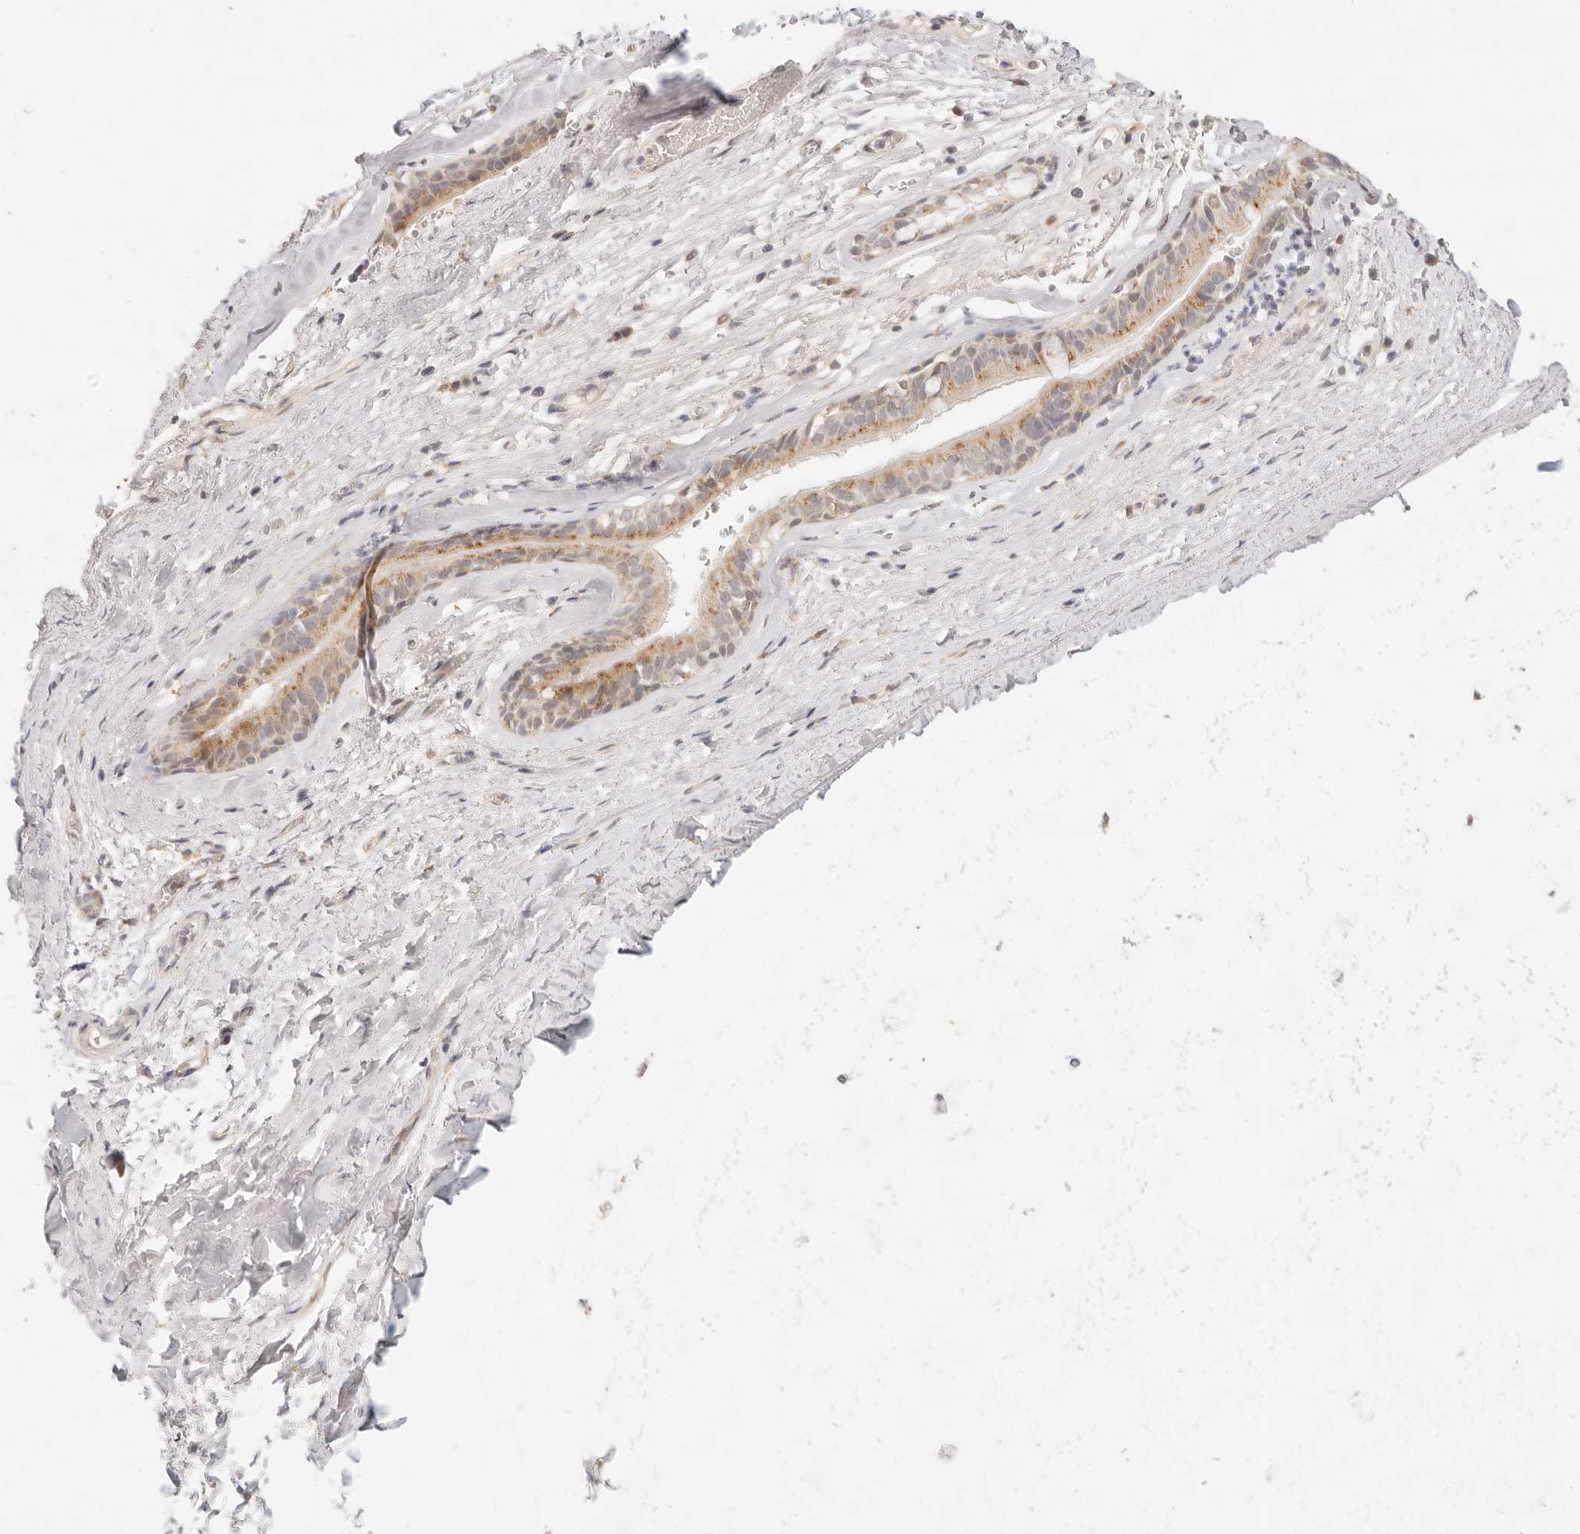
{"staining": {"intensity": "moderate", "quantity": ">75%", "location": "cytoplasmic/membranous"}, "tissue": "bronchus", "cell_type": "Respiratory epithelial cells", "image_type": "normal", "snomed": [{"axis": "morphology", "description": "Normal tissue, NOS"}, {"axis": "topography", "description": "Cartilage tissue"}], "caption": "High-magnification brightfield microscopy of benign bronchus stained with DAB (3,3'-diaminobenzidine) (brown) and counterstained with hematoxylin (blue). respiratory epithelial cells exhibit moderate cytoplasmic/membranous expression is present in about>75% of cells. The staining is performed using DAB brown chromogen to label protein expression. The nuclei are counter-stained blue using hematoxylin.", "gene": "GPR156", "patient": {"sex": "female", "age": 63}}